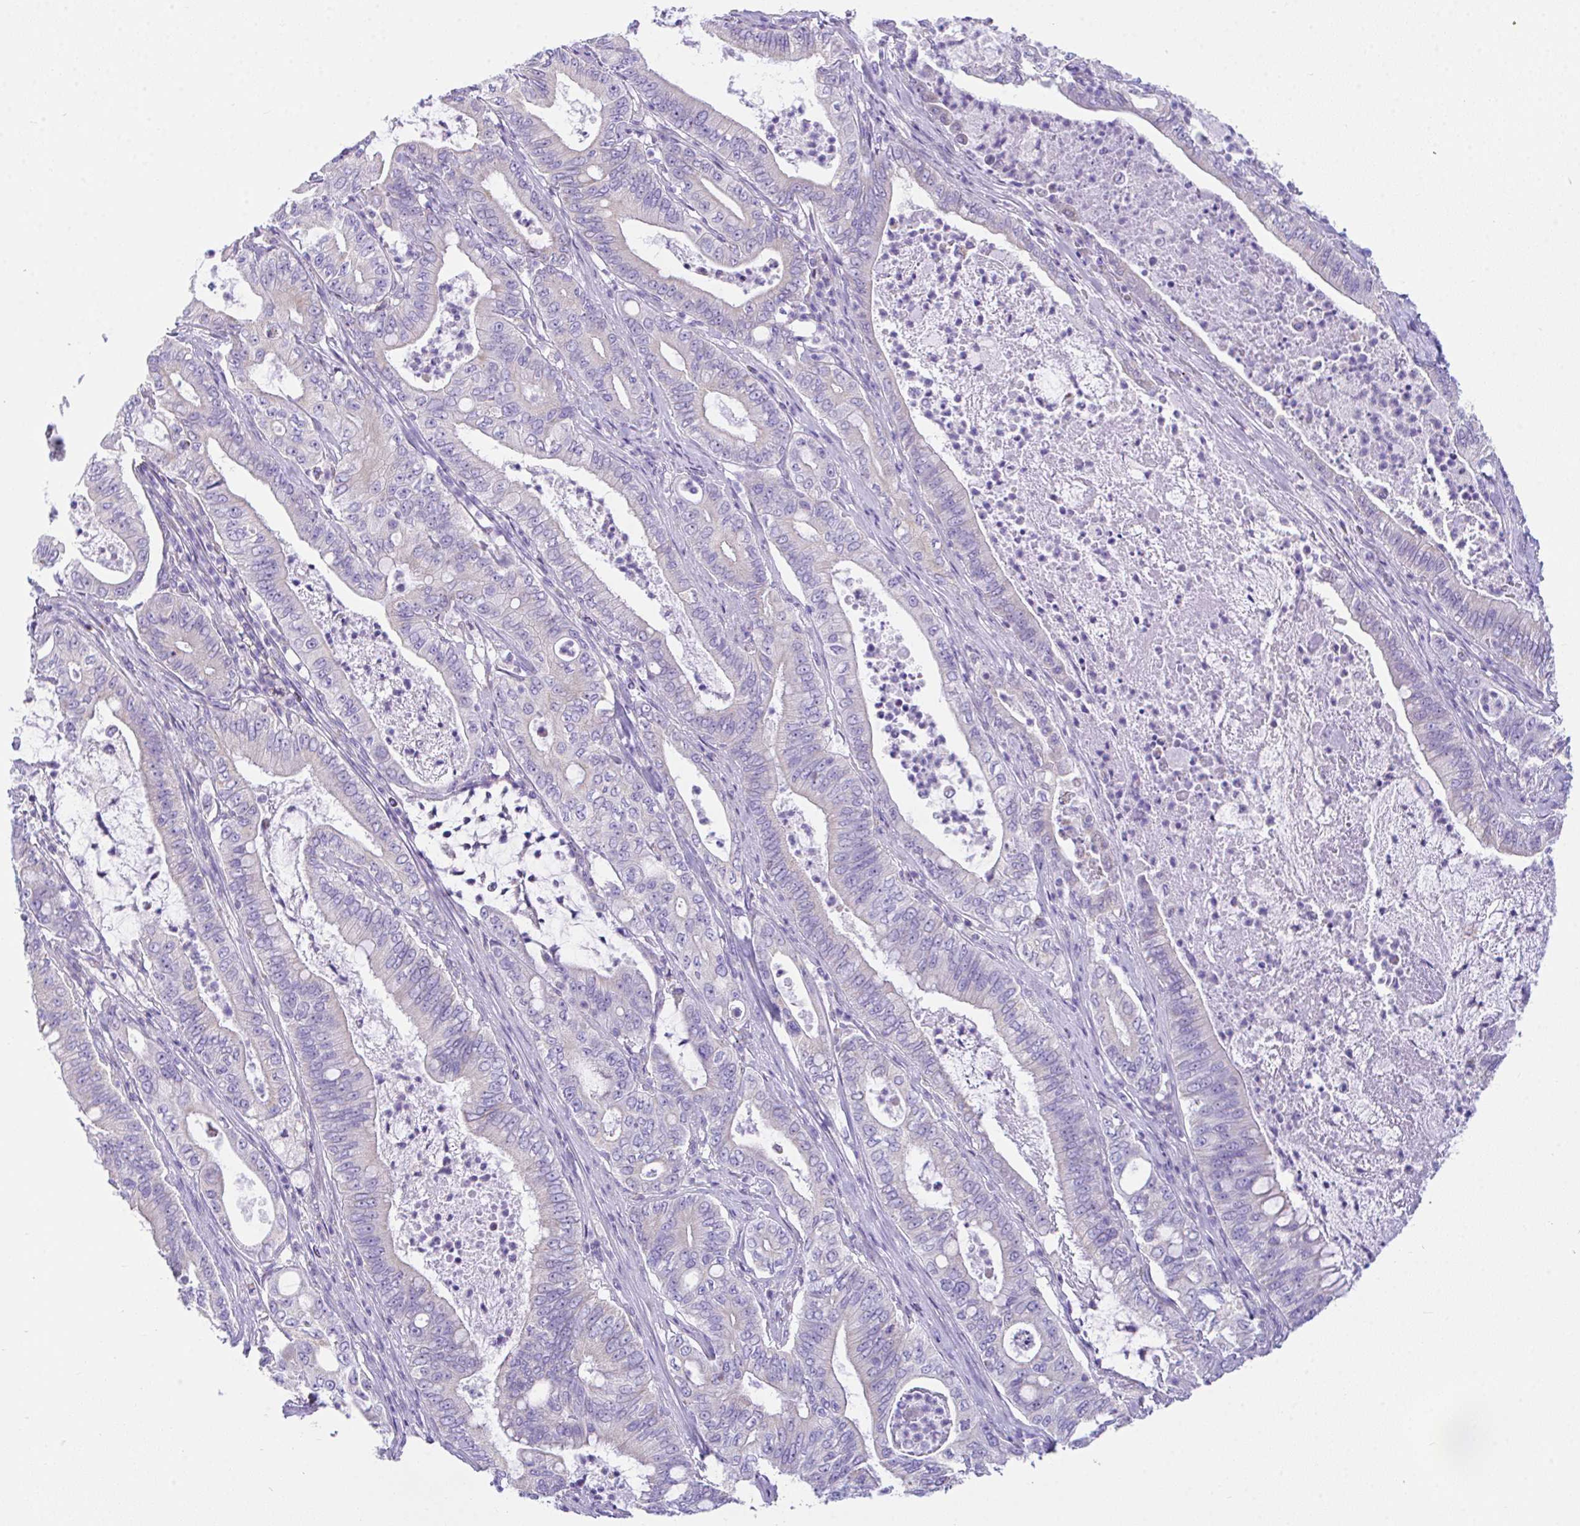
{"staining": {"intensity": "negative", "quantity": "none", "location": "none"}, "tissue": "pancreatic cancer", "cell_type": "Tumor cells", "image_type": "cancer", "snomed": [{"axis": "morphology", "description": "Adenocarcinoma, NOS"}, {"axis": "topography", "description": "Pancreas"}], "caption": "Tumor cells are negative for protein expression in human pancreatic cancer. (DAB (3,3'-diaminobenzidine) IHC visualized using brightfield microscopy, high magnification).", "gene": "NLRP8", "patient": {"sex": "male", "age": 71}}